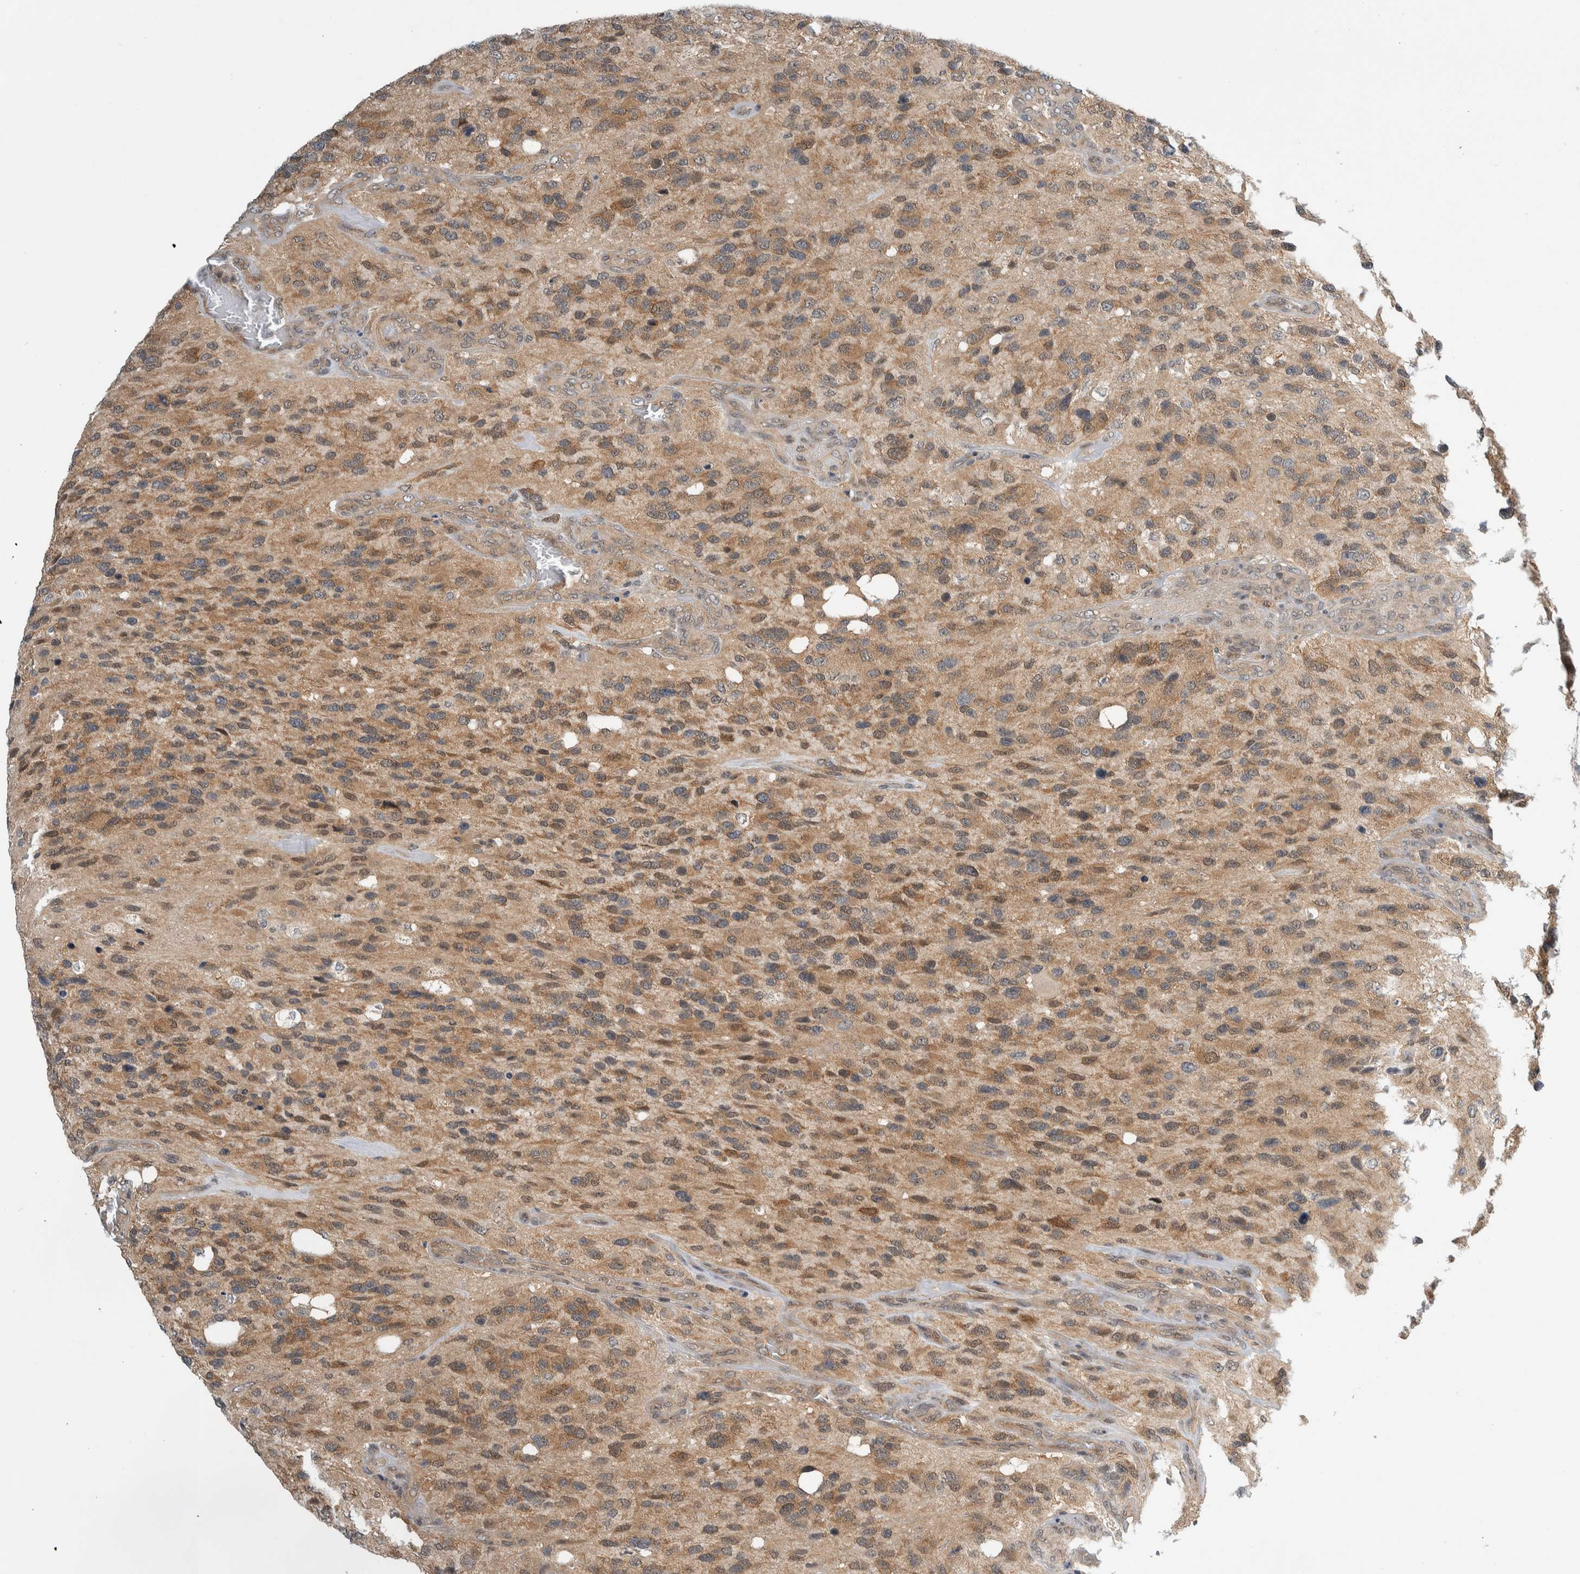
{"staining": {"intensity": "moderate", "quantity": ">75%", "location": "cytoplasmic/membranous"}, "tissue": "glioma", "cell_type": "Tumor cells", "image_type": "cancer", "snomed": [{"axis": "morphology", "description": "Glioma, malignant, High grade"}, {"axis": "topography", "description": "Brain"}], "caption": "Tumor cells reveal medium levels of moderate cytoplasmic/membranous expression in approximately >75% of cells in malignant glioma (high-grade).", "gene": "CCDC43", "patient": {"sex": "female", "age": 58}}